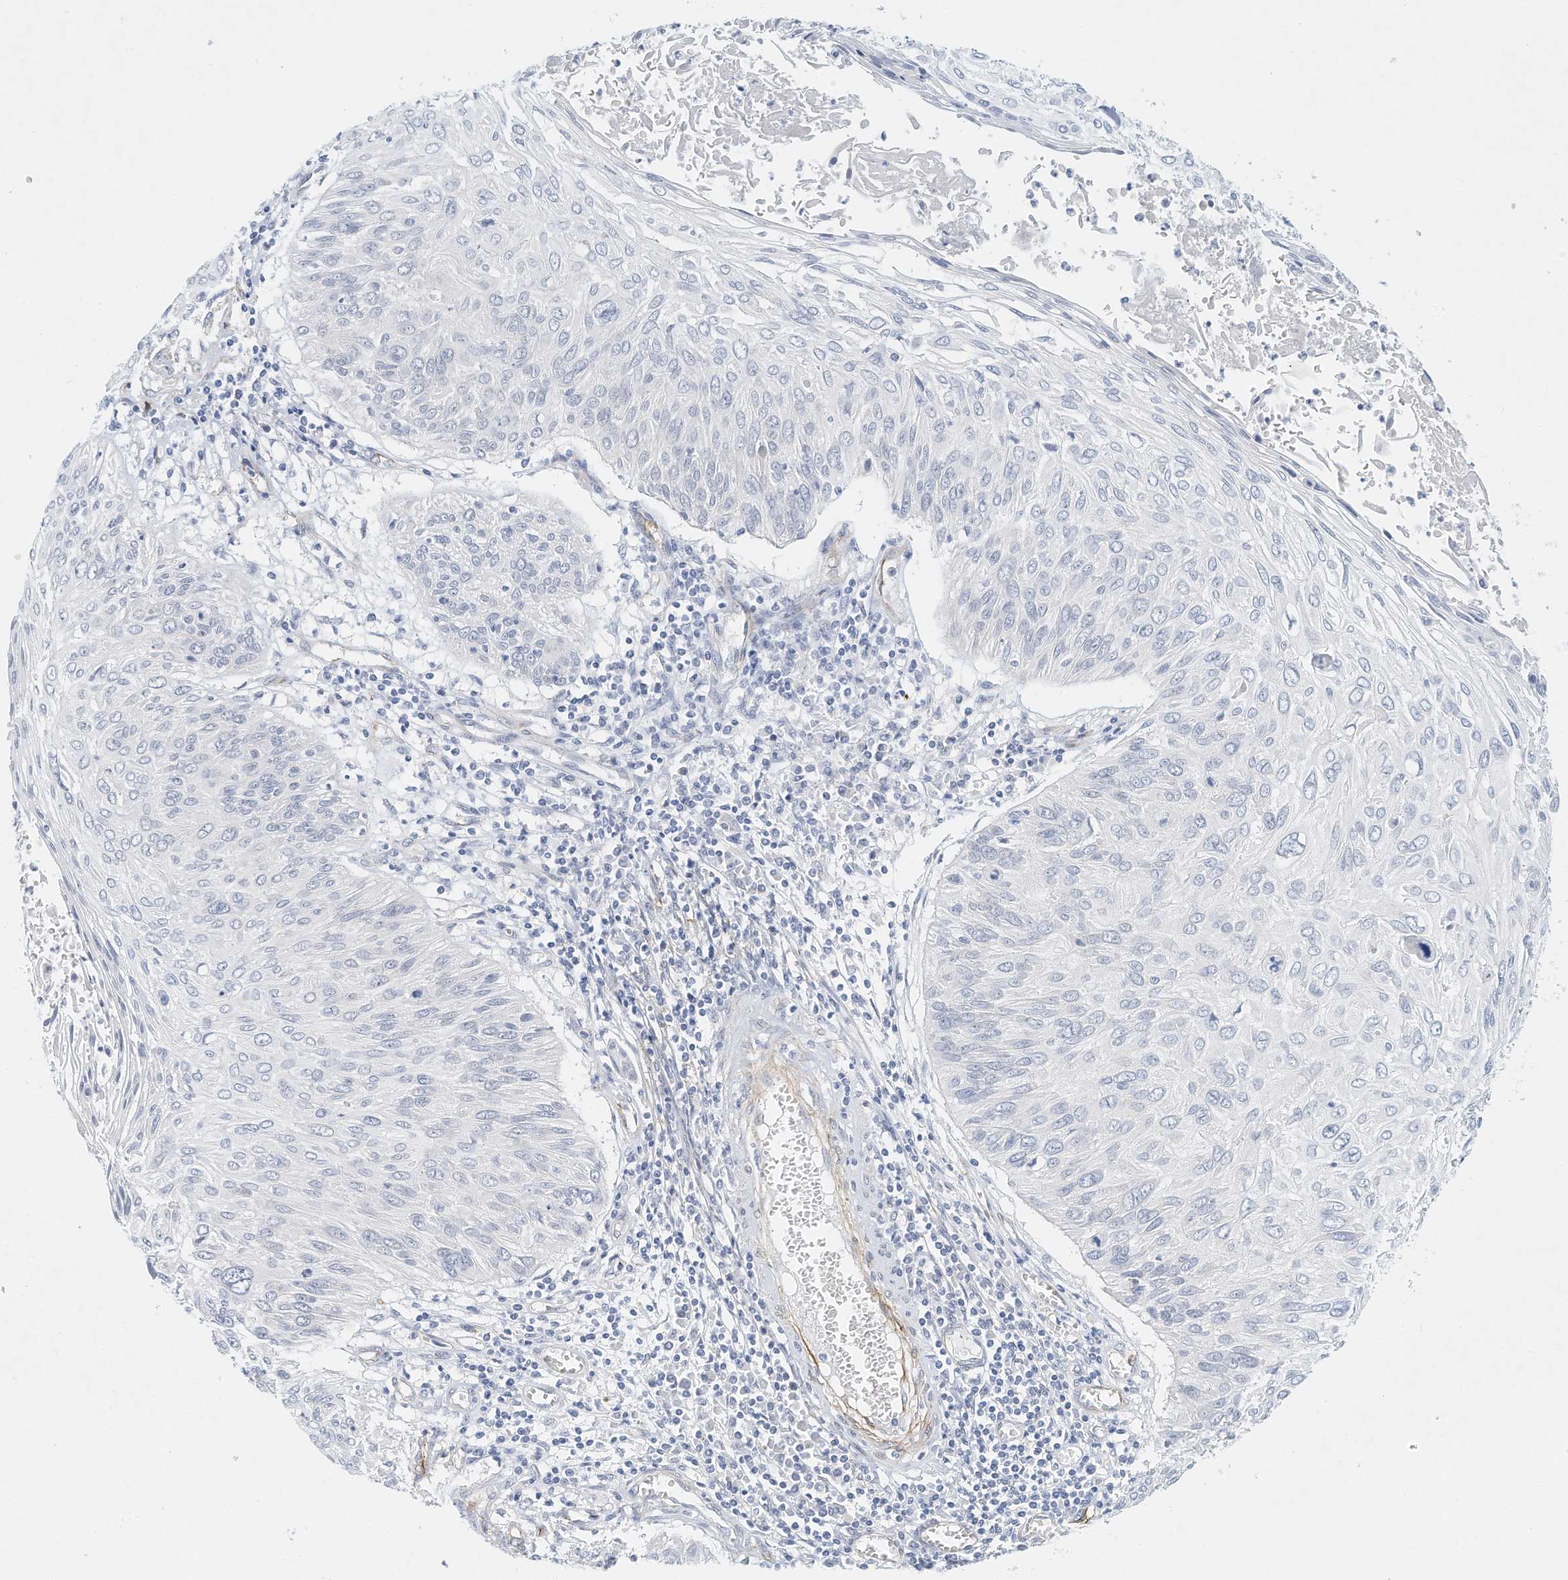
{"staining": {"intensity": "negative", "quantity": "none", "location": "none"}, "tissue": "cervical cancer", "cell_type": "Tumor cells", "image_type": "cancer", "snomed": [{"axis": "morphology", "description": "Squamous cell carcinoma, NOS"}, {"axis": "topography", "description": "Cervix"}], "caption": "Protein analysis of cervical squamous cell carcinoma reveals no significant positivity in tumor cells. (DAB immunohistochemistry (IHC) visualized using brightfield microscopy, high magnification).", "gene": "ARHGAP28", "patient": {"sex": "female", "age": 51}}